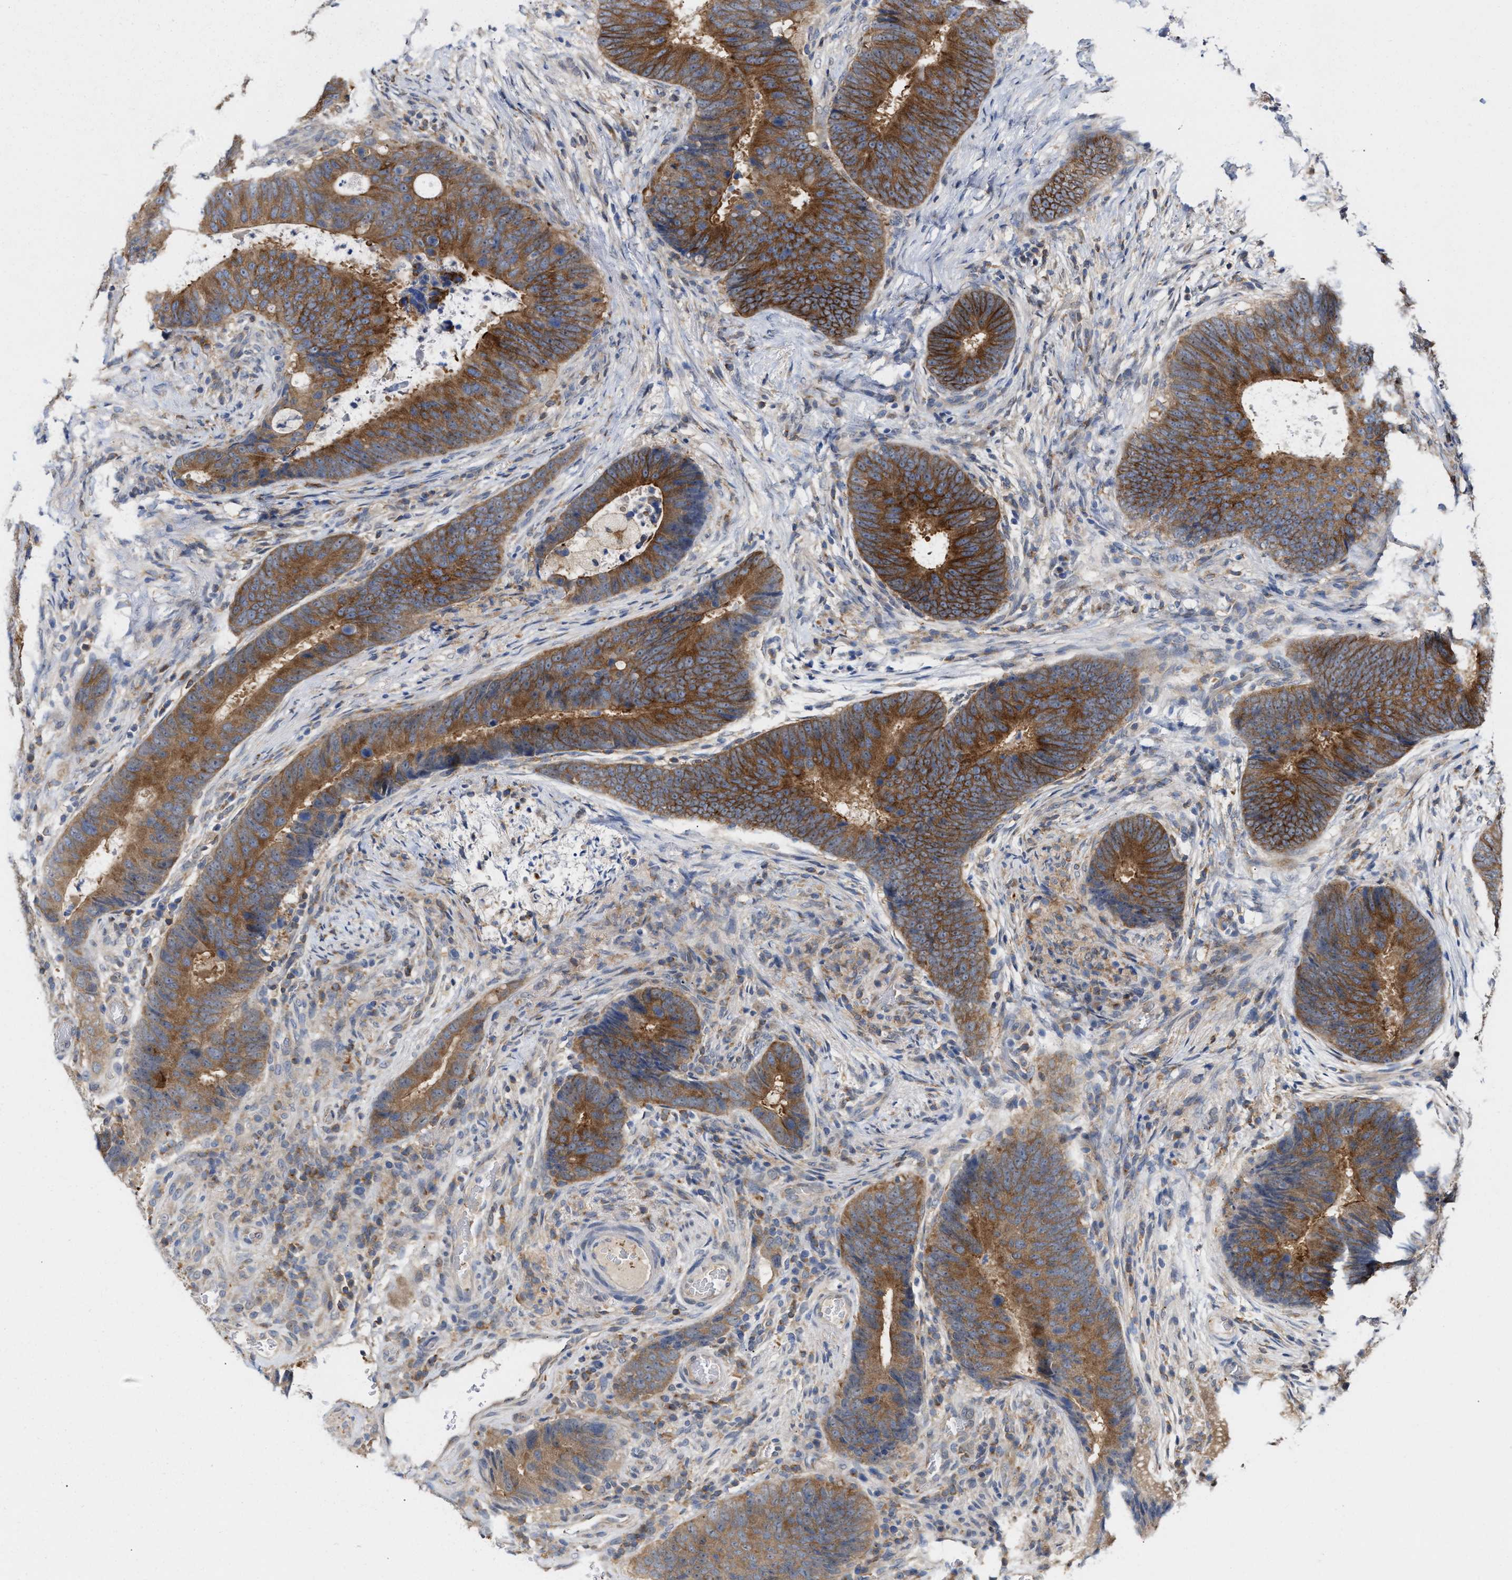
{"staining": {"intensity": "moderate", "quantity": ">75%", "location": "cytoplasmic/membranous"}, "tissue": "colorectal cancer", "cell_type": "Tumor cells", "image_type": "cancer", "snomed": [{"axis": "morphology", "description": "Adenocarcinoma, NOS"}, {"axis": "topography", "description": "Colon"}], "caption": "Immunohistochemistry of colorectal cancer exhibits medium levels of moderate cytoplasmic/membranous positivity in approximately >75% of tumor cells. (Brightfield microscopy of DAB IHC at high magnification).", "gene": "BBLN", "patient": {"sex": "male", "age": 56}}